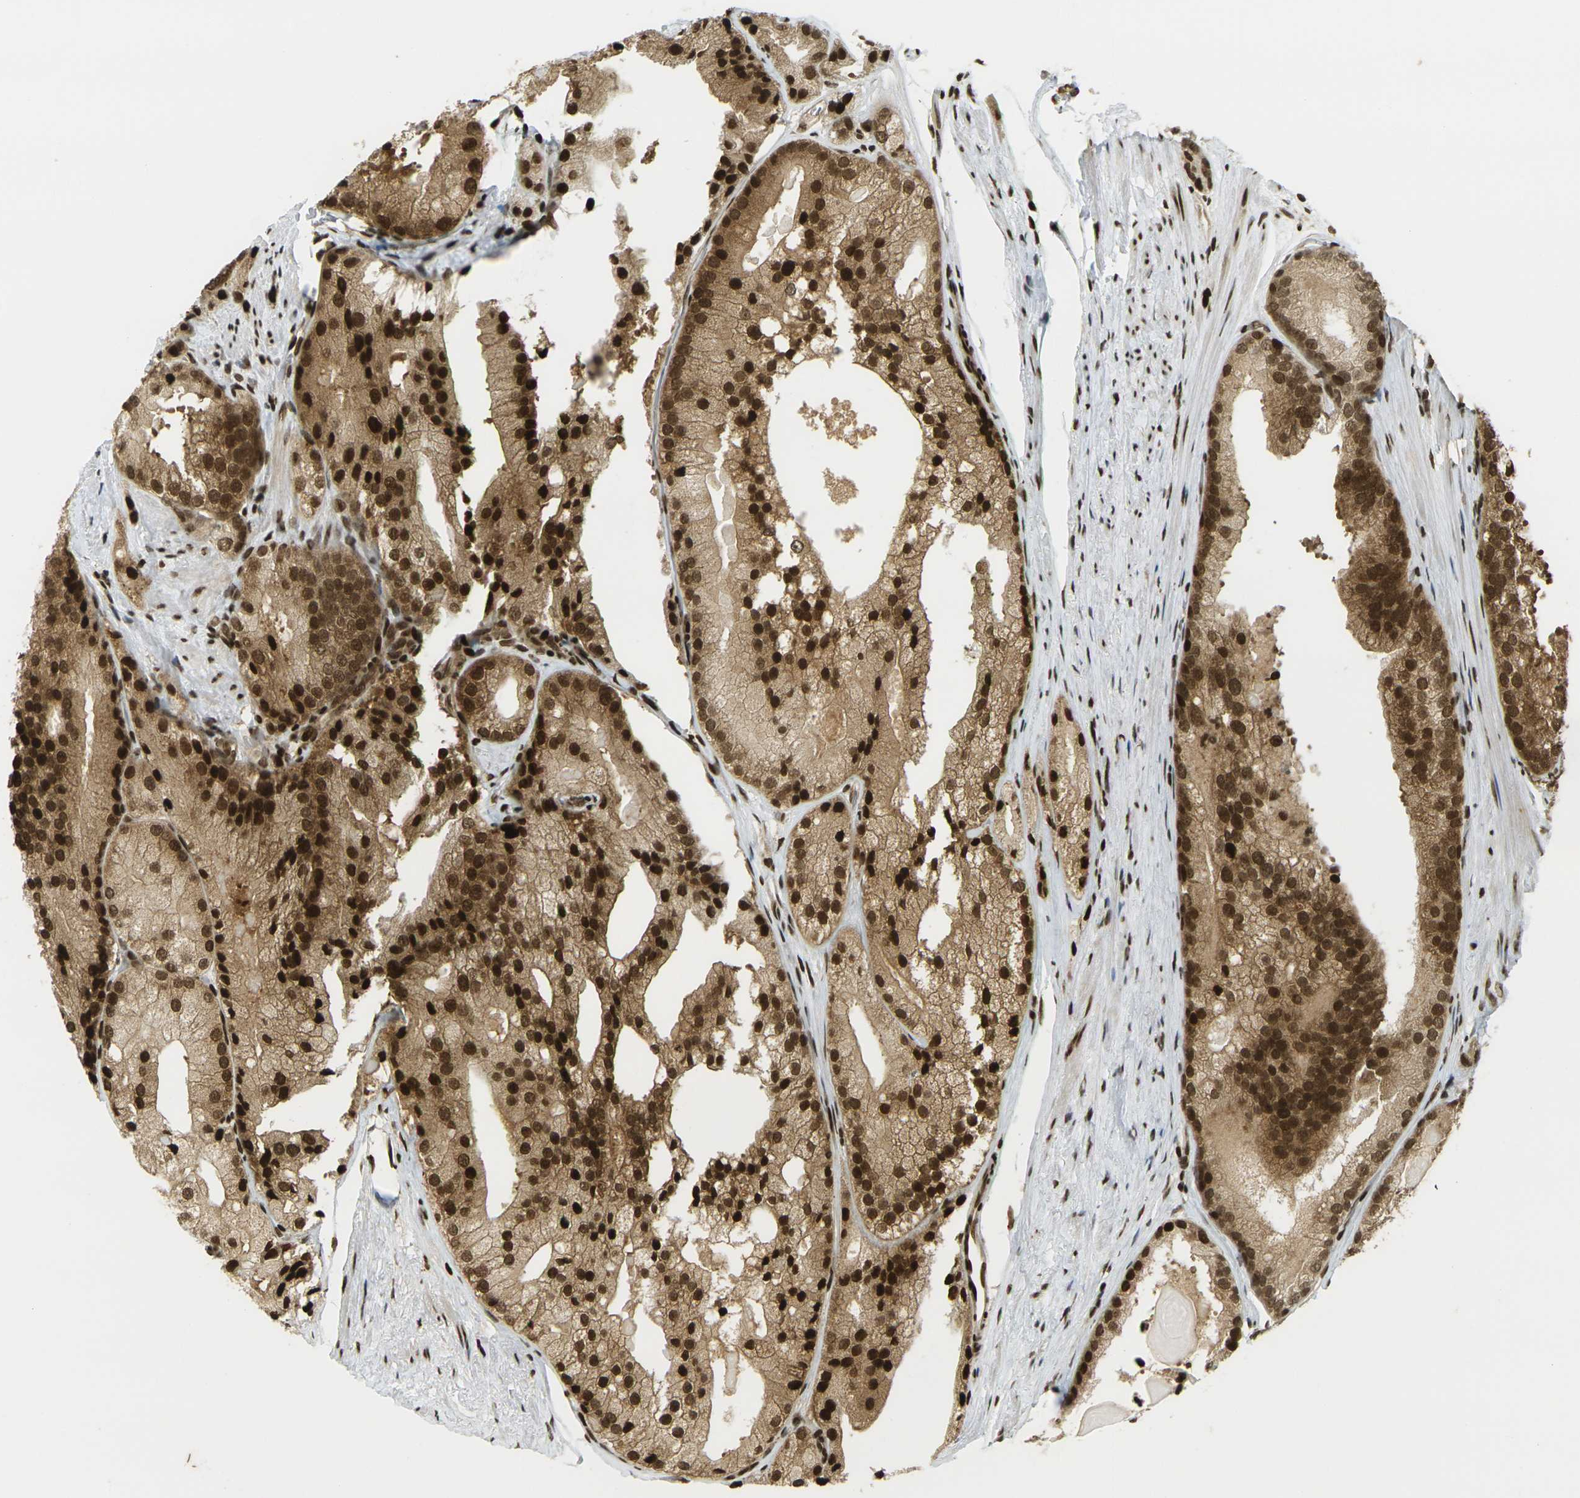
{"staining": {"intensity": "strong", "quantity": ">75%", "location": "cytoplasmic/membranous,nuclear"}, "tissue": "prostate cancer", "cell_type": "Tumor cells", "image_type": "cancer", "snomed": [{"axis": "morphology", "description": "Adenocarcinoma, Low grade"}, {"axis": "topography", "description": "Prostate"}], "caption": "Tumor cells demonstrate high levels of strong cytoplasmic/membranous and nuclear expression in approximately >75% of cells in human prostate adenocarcinoma (low-grade). The staining is performed using DAB brown chromogen to label protein expression. The nuclei are counter-stained blue using hematoxylin.", "gene": "RUVBL2", "patient": {"sex": "male", "age": 69}}